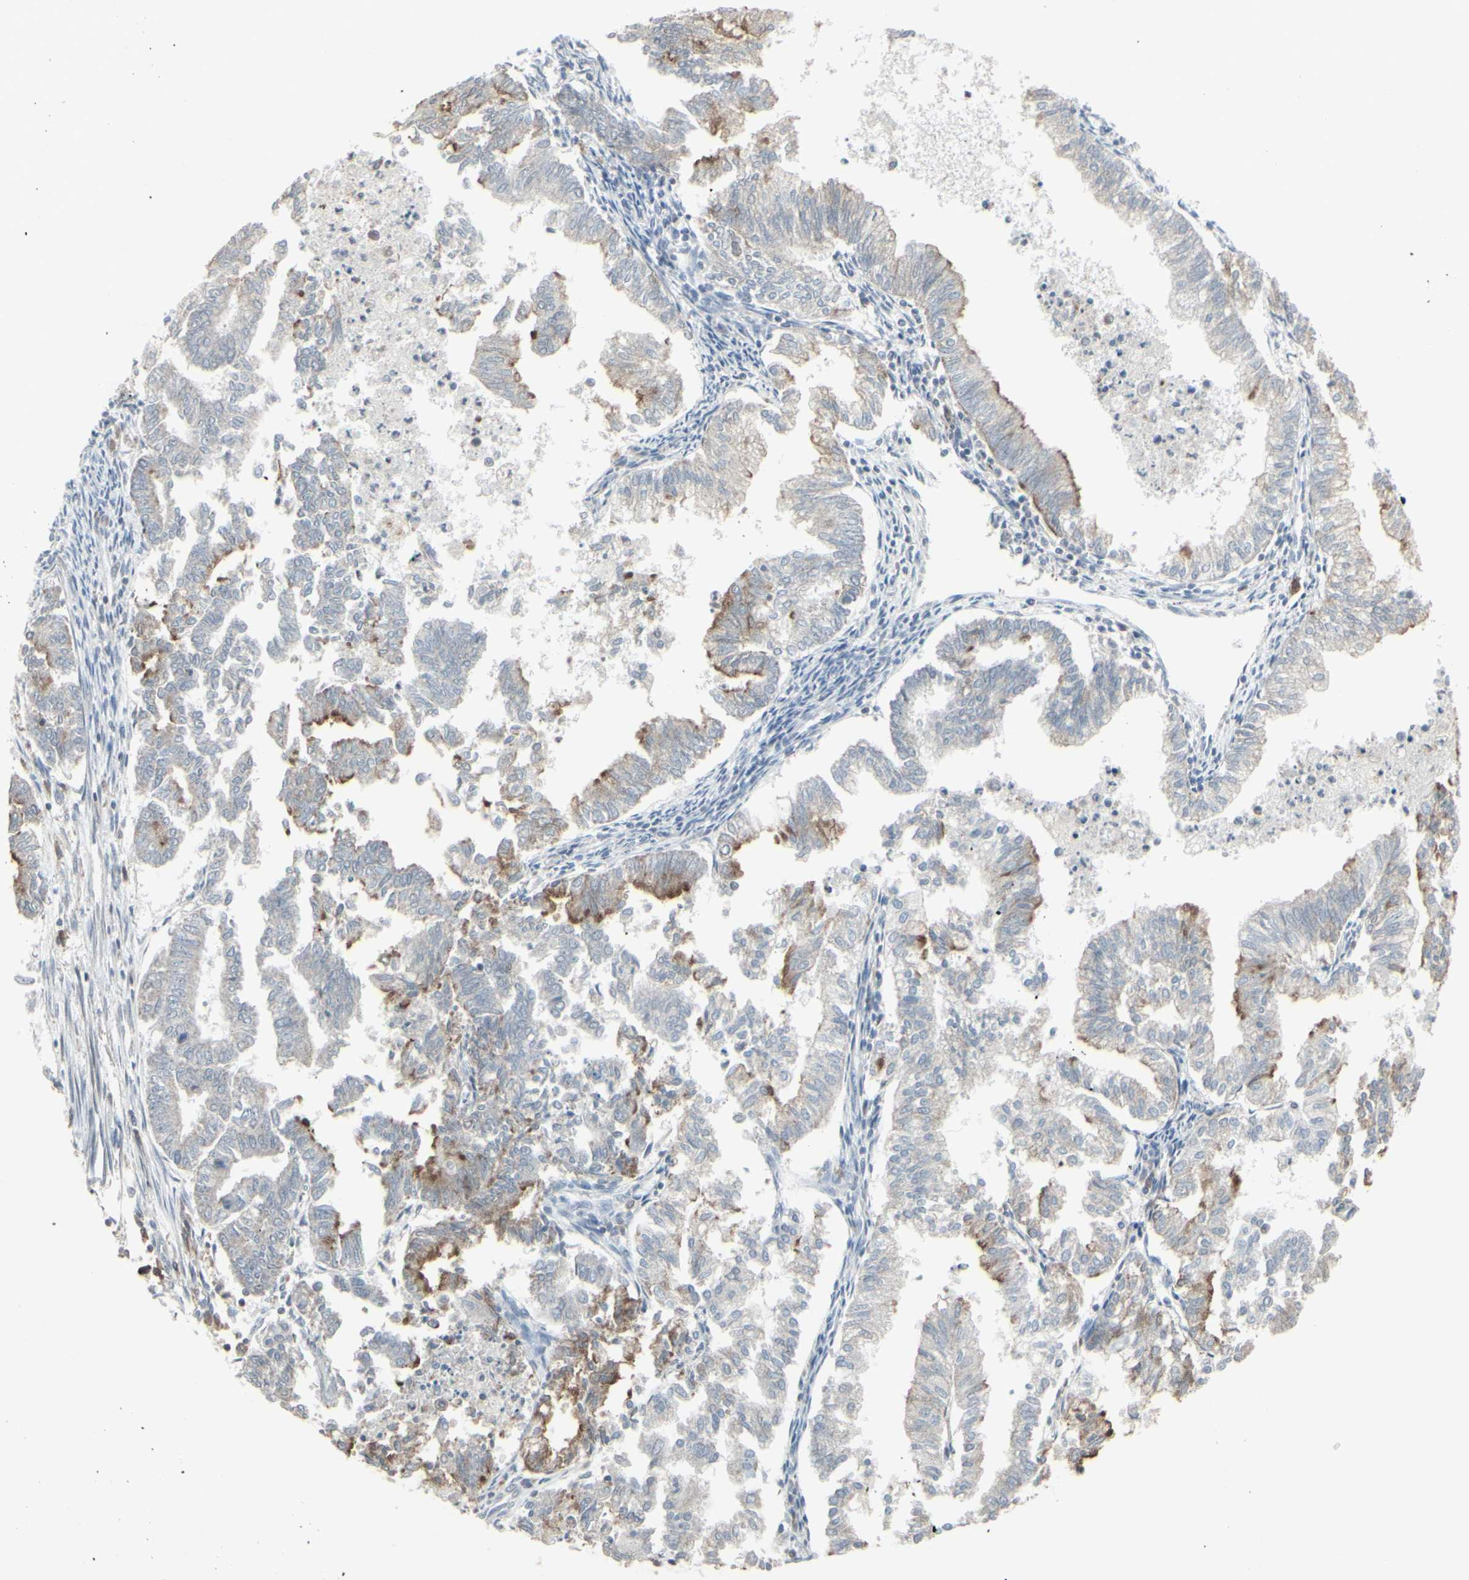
{"staining": {"intensity": "moderate", "quantity": "25%-75%", "location": "cytoplasmic/membranous"}, "tissue": "endometrial cancer", "cell_type": "Tumor cells", "image_type": "cancer", "snomed": [{"axis": "morphology", "description": "Necrosis, NOS"}, {"axis": "morphology", "description": "Adenocarcinoma, NOS"}, {"axis": "topography", "description": "Endometrium"}], "caption": "This is an image of immunohistochemistry (IHC) staining of endometrial cancer, which shows moderate staining in the cytoplasmic/membranous of tumor cells.", "gene": "SAMSN1", "patient": {"sex": "female", "age": 79}}